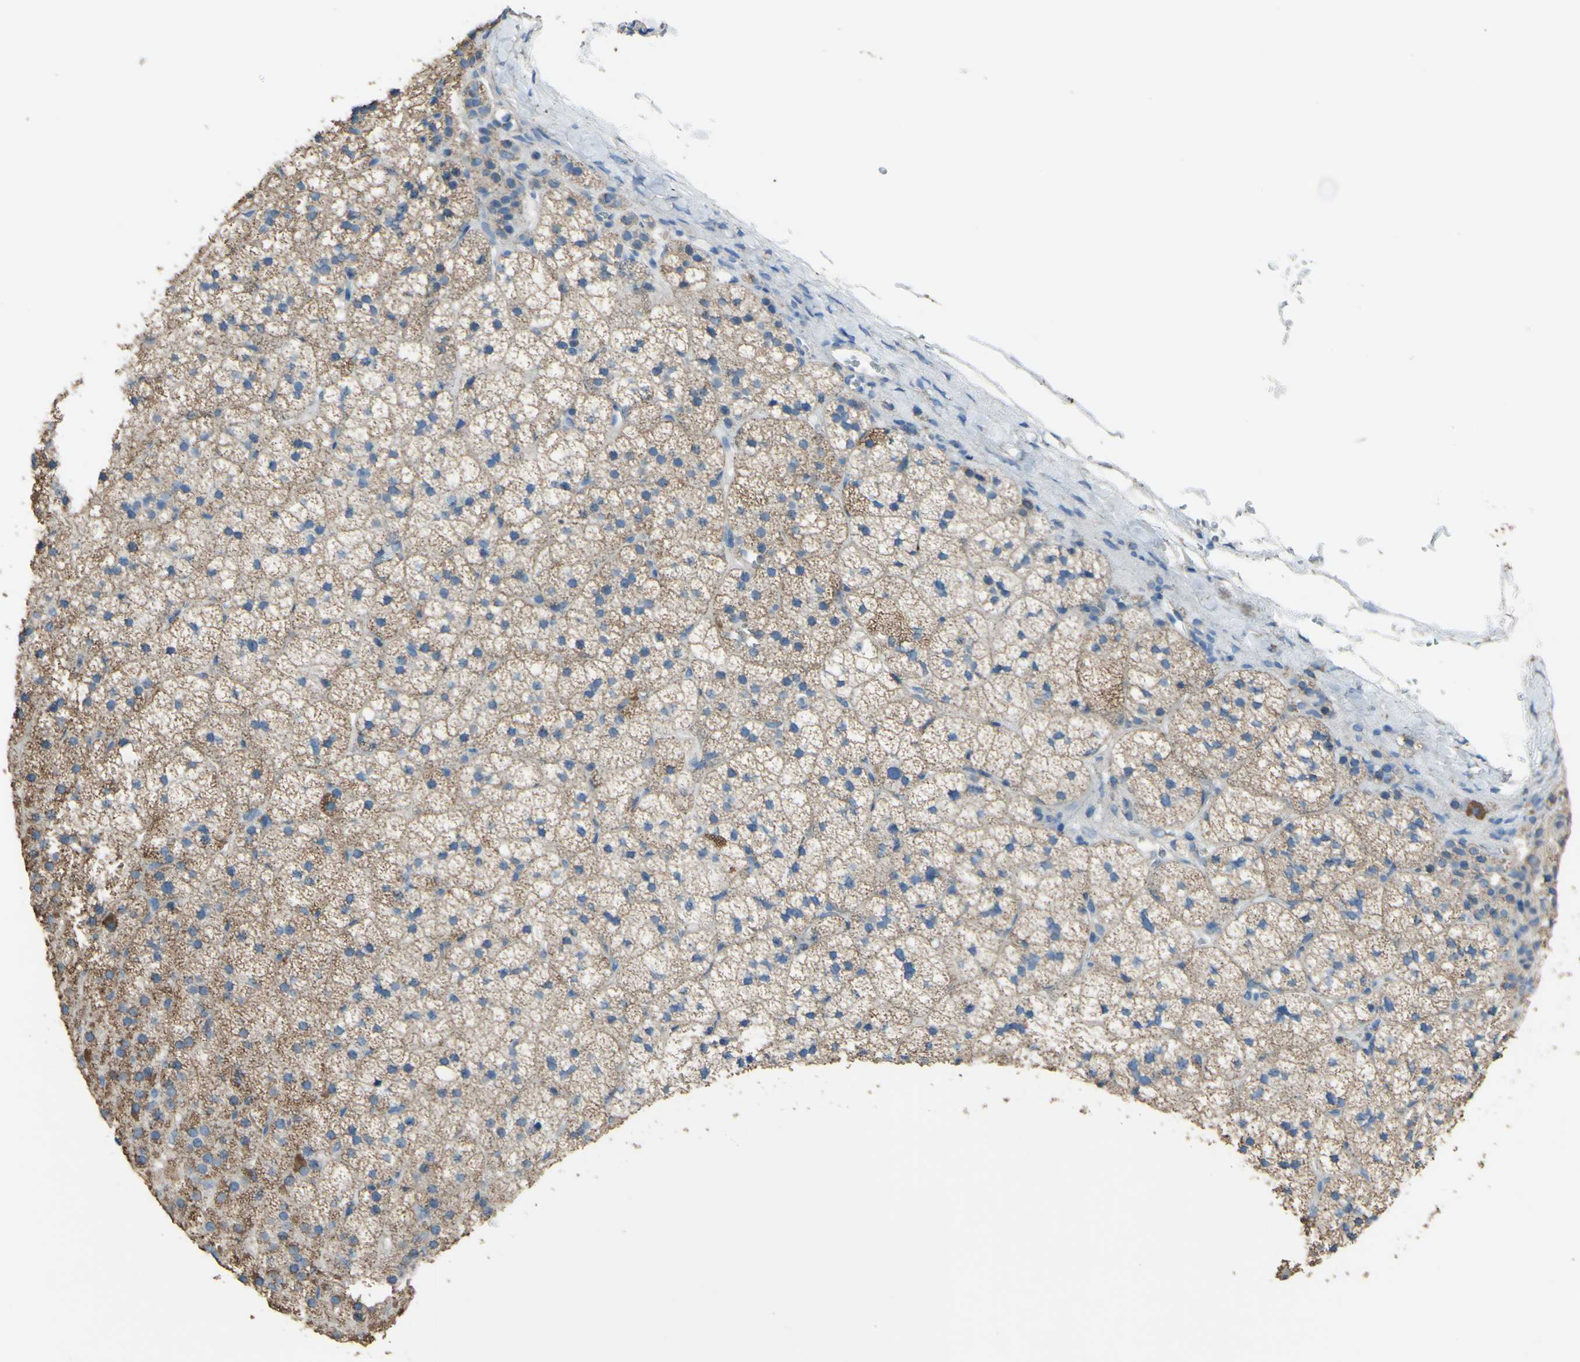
{"staining": {"intensity": "moderate", "quantity": ">75%", "location": "cytoplasmic/membranous"}, "tissue": "adrenal gland", "cell_type": "Glandular cells", "image_type": "normal", "snomed": [{"axis": "morphology", "description": "Normal tissue, NOS"}, {"axis": "topography", "description": "Adrenal gland"}], "caption": "Benign adrenal gland was stained to show a protein in brown. There is medium levels of moderate cytoplasmic/membranous staining in about >75% of glandular cells. (DAB IHC with brightfield microscopy, high magnification).", "gene": "CMKLR2", "patient": {"sex": "male", "age": 35}}